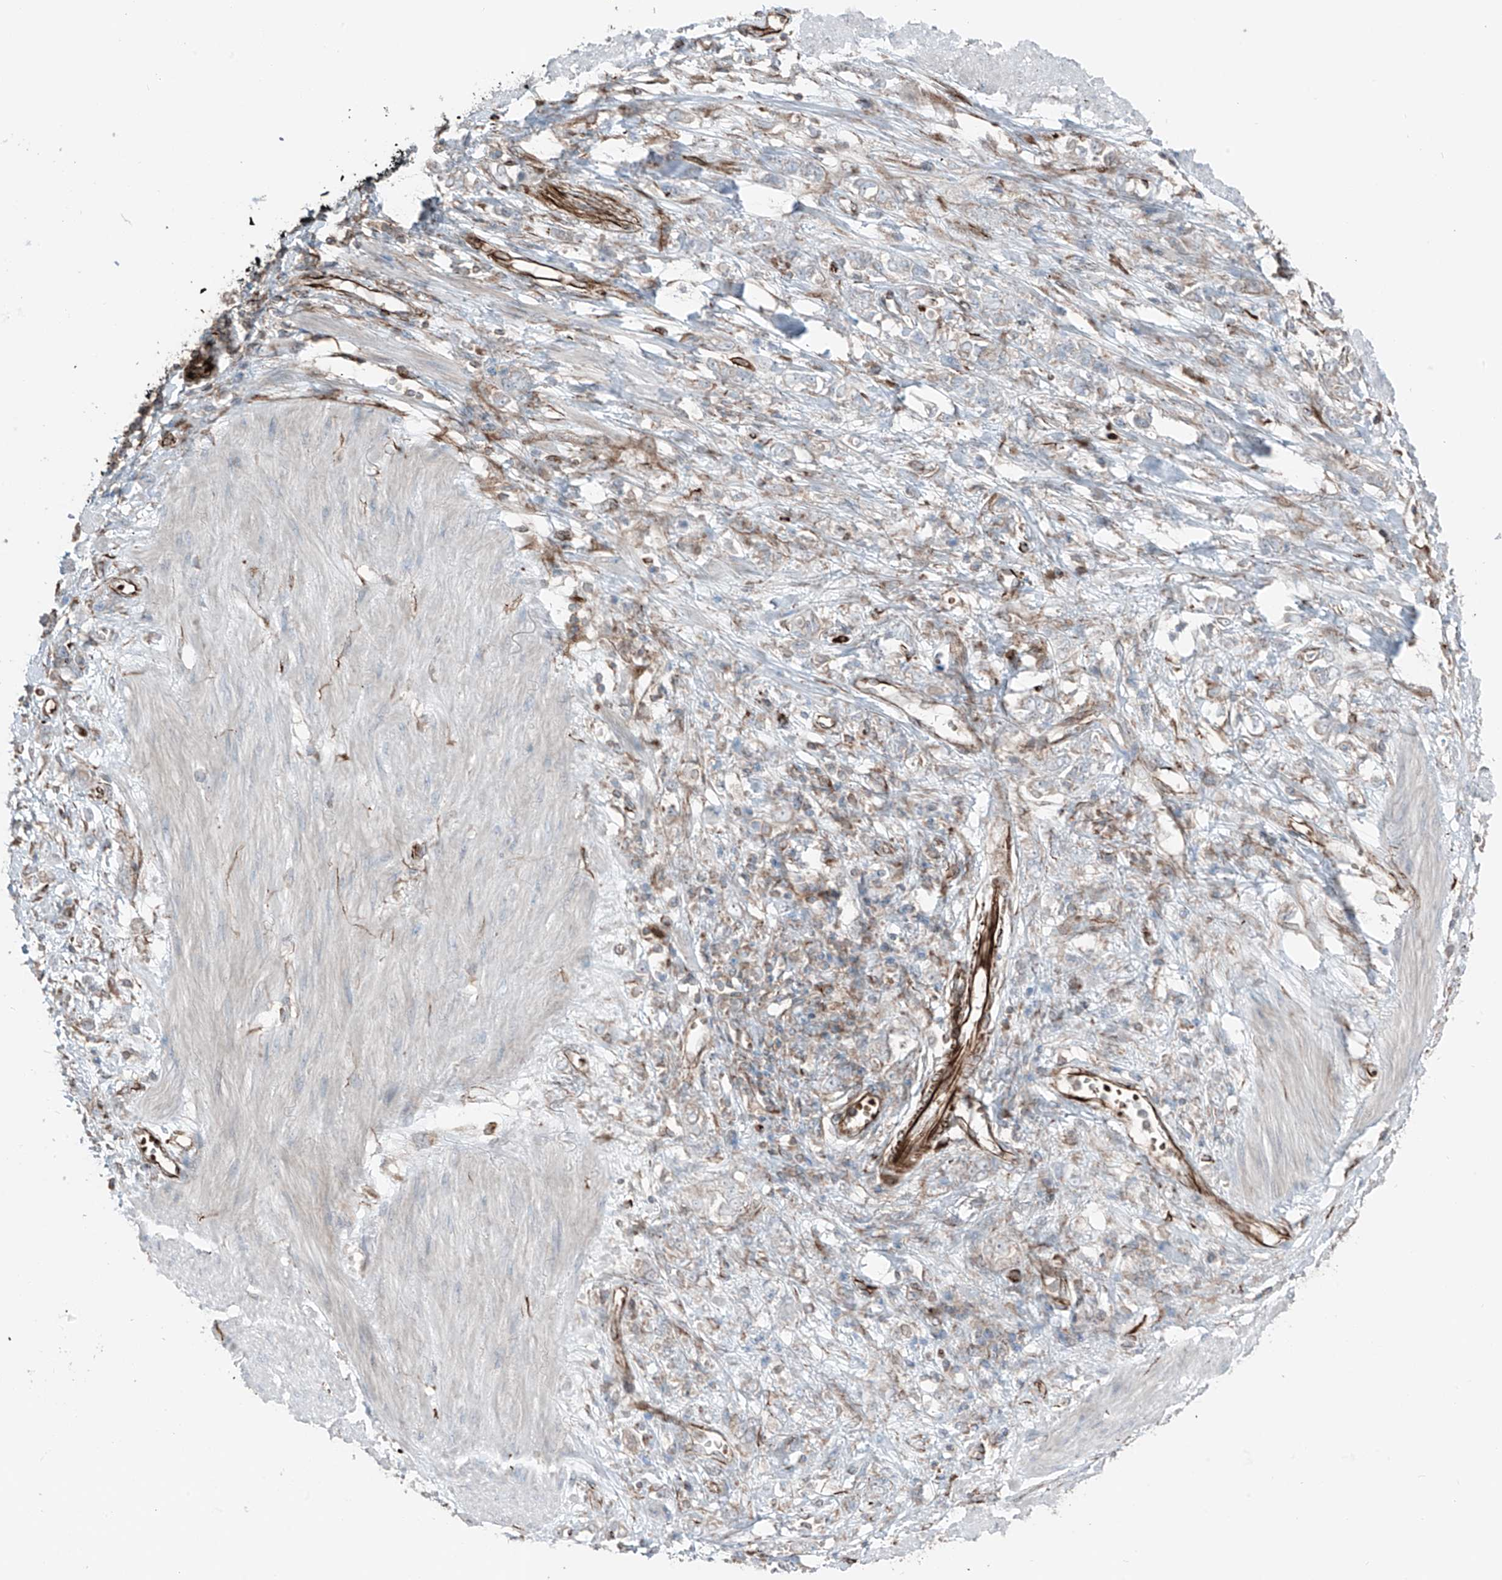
{"staining": {"intensity": "negative", "quantity": "none", "location": "none"}, "tissue": "stomach cancer", "cell_type": "Tumor cells", "image_type": "cancer", "snomed": [{"axis": "morphology", "description": "Adenocarcinoma, NOS"}, {"axis": "topography", "description": "Stomach"}], "caption": "This is an IHC micrograph of stomach cancer (adenocarcinoma). There is no positivity in tumor cells.", "gene": "ERLEC1", "patient": {"sex": "female", "age": 76}}